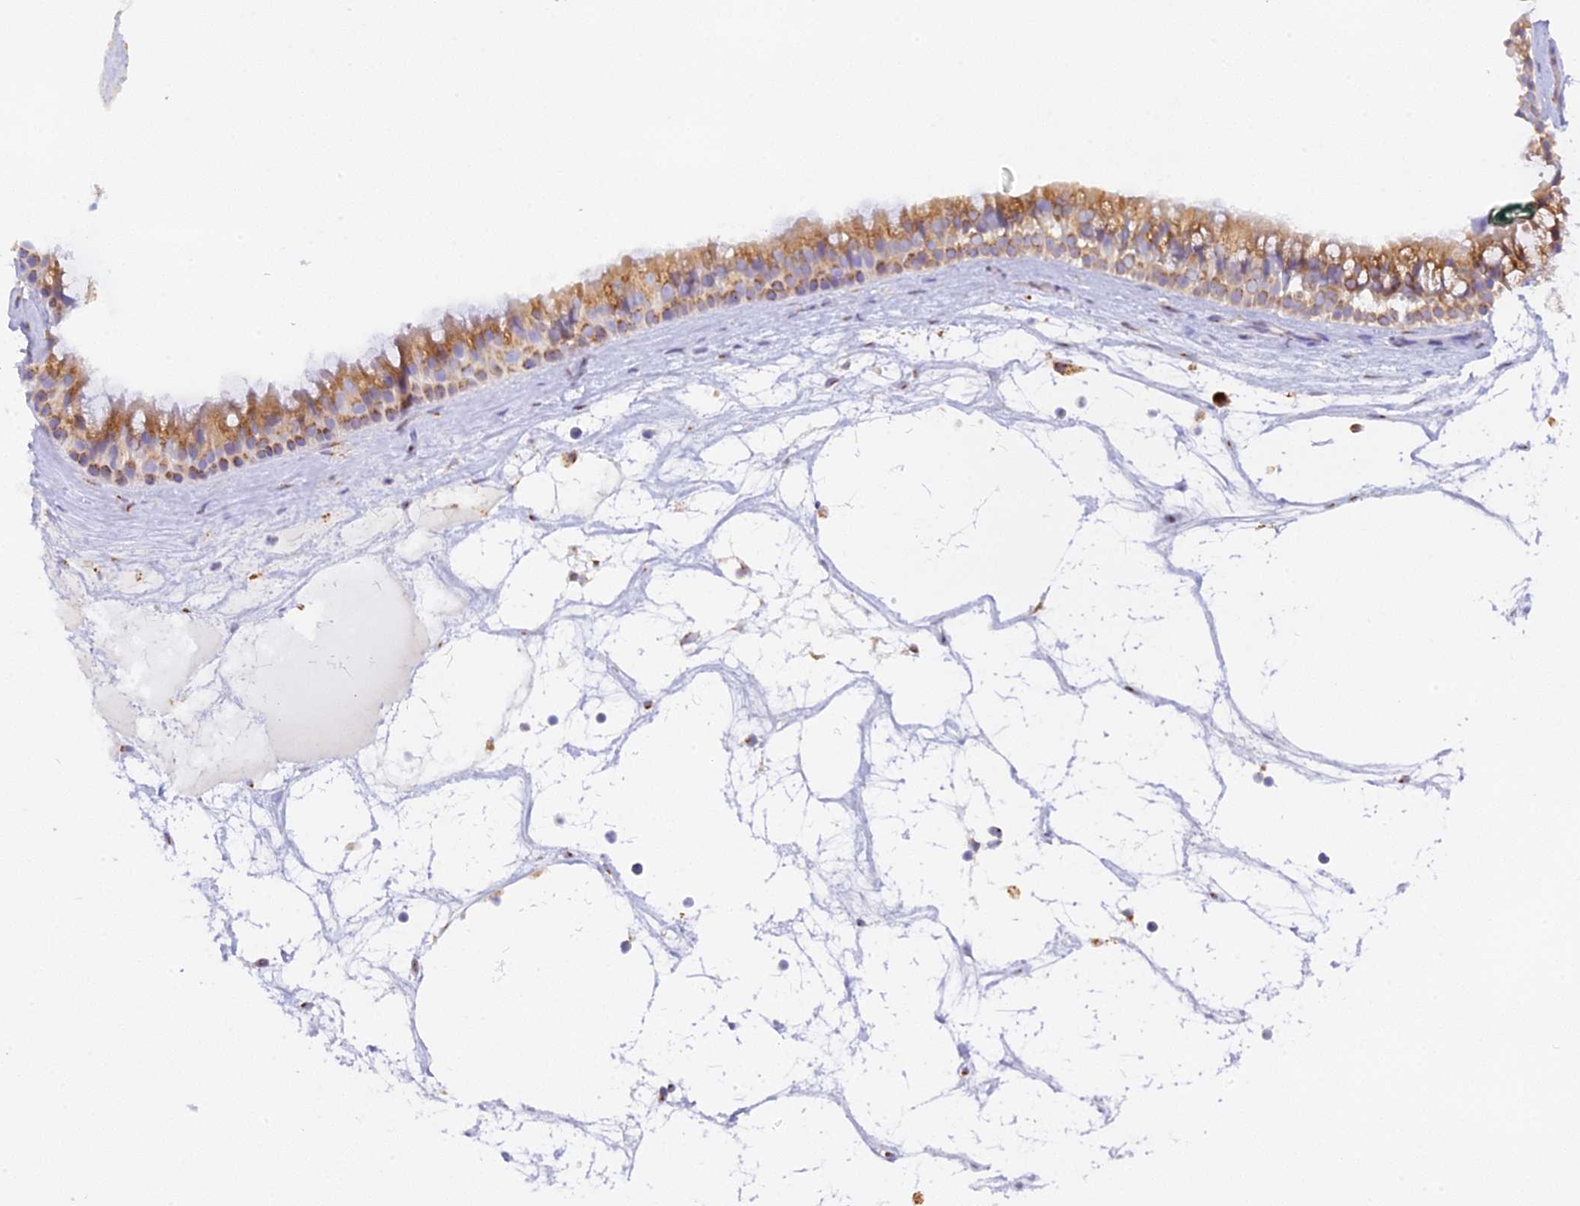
{"staining": {"intensity": "moderate", "quantity": ">75%", "location": "cytoplasmic/membranous"}, "tissue": "nasopharynx", "cell_type": "Respiratory epithelial cells", "image_type": "normal", "snomed": [{"axis": "morphology", "description": "Normal tissue, NOS"}, {"axis": "topography", "description": "Nasopharynx"}], "caption": "Brown immunohistochemical staining in benign nasopharynx shows moderate cytoplasmic/membranous staining in about >75% of respiratory epithelial cells. The staining is performed using DAB (3,3'-diaminobenzidine) brown chromogen to label protein expression. The nuclei are counter-stained blue using hematoxylin.", "gene": "SNX17", "patient": {"sex": "male", "age": 64}}